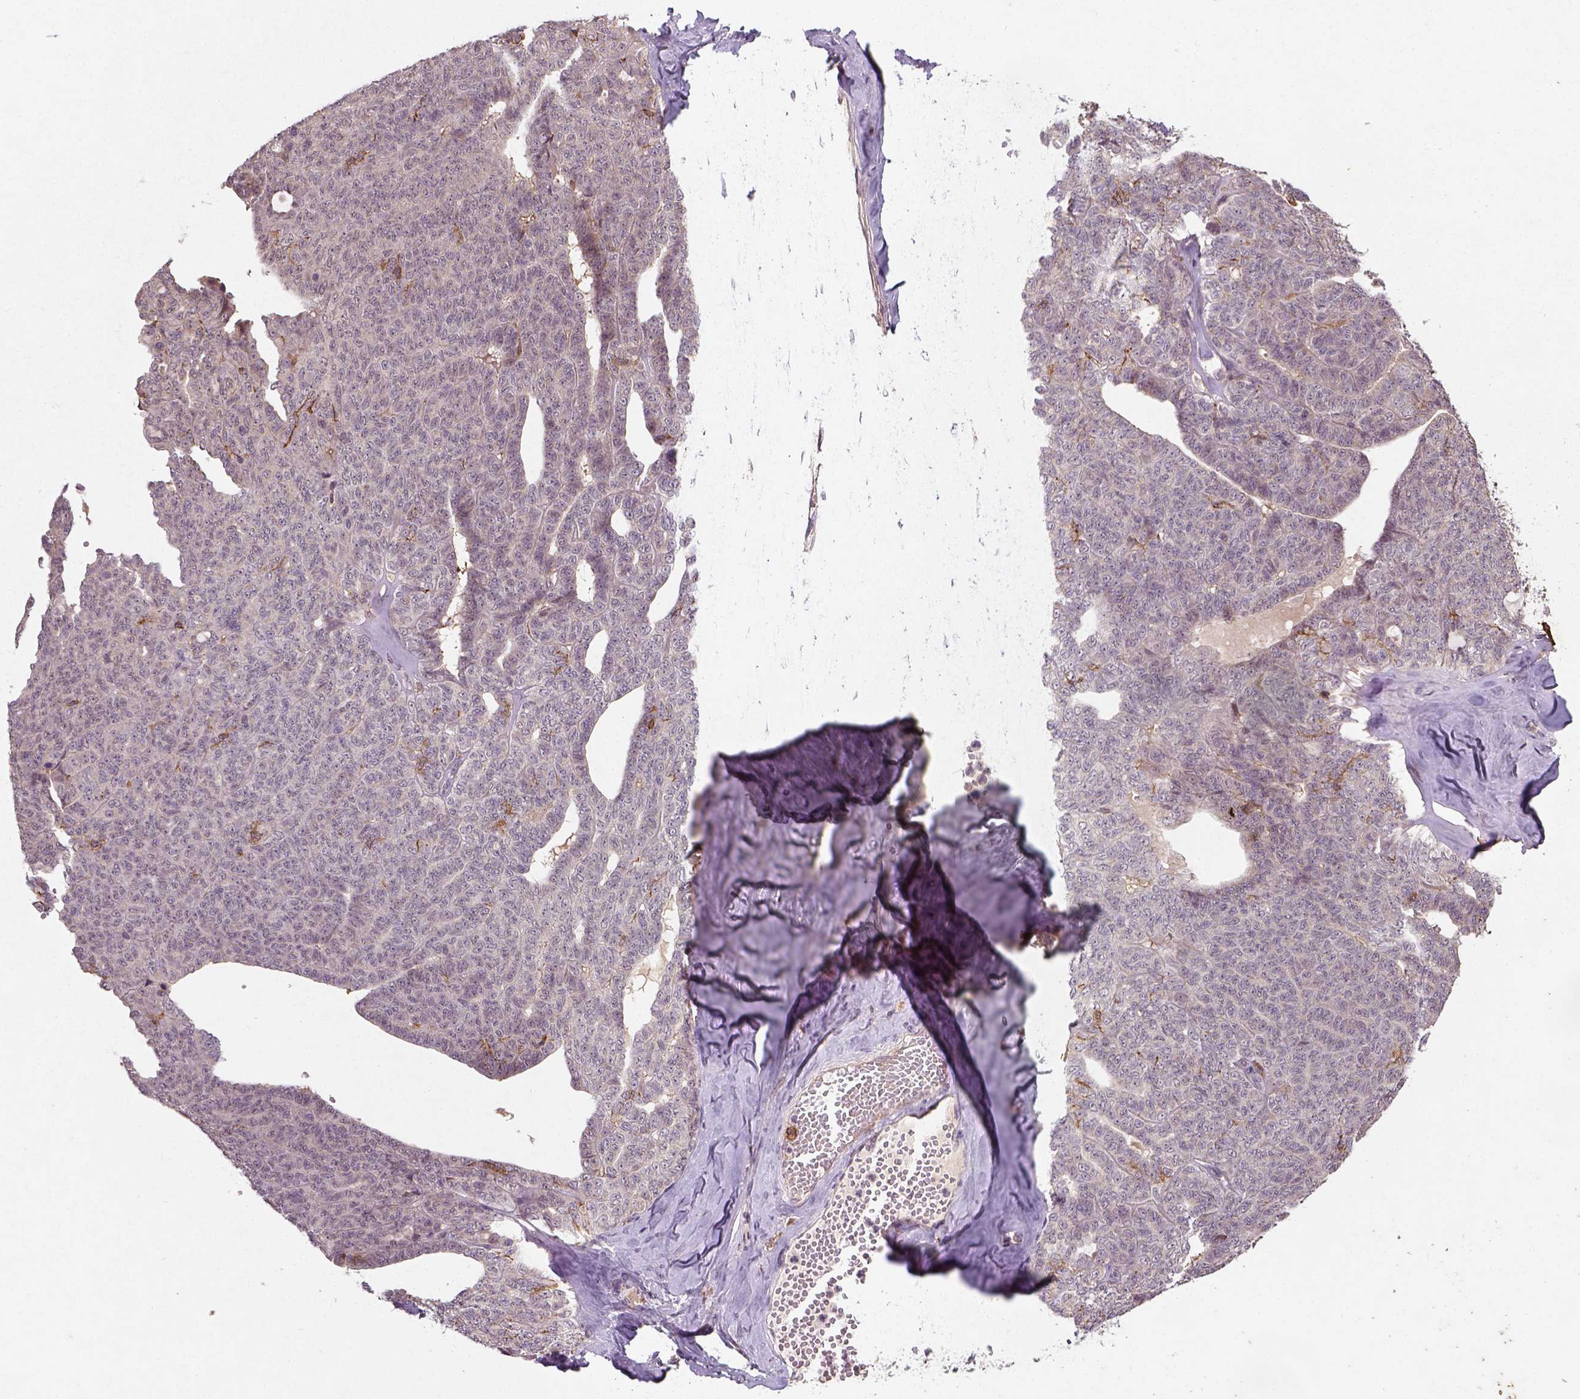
{"staining": {"intensity": "weak", "quantity": "<25%", "location": "cytoplasmic/membranous"}, "tissue": "ovarian cancer", "cell_type": "Tumor cells", "image_type": "cancer", "snomed": [{"axis": "morphology", "description": "Cystadenocarcinoma, serous, NOS"}, {"axis": "topography", "description": "Ovary"}], "caption": "This is a image of immunohistochemistry staining of serous cystadenocarcinoma (ovarian), which shows no staining in tumor cells.", "gene": "CAMKK1", "patient": {"sex": "female", "age": 71}}